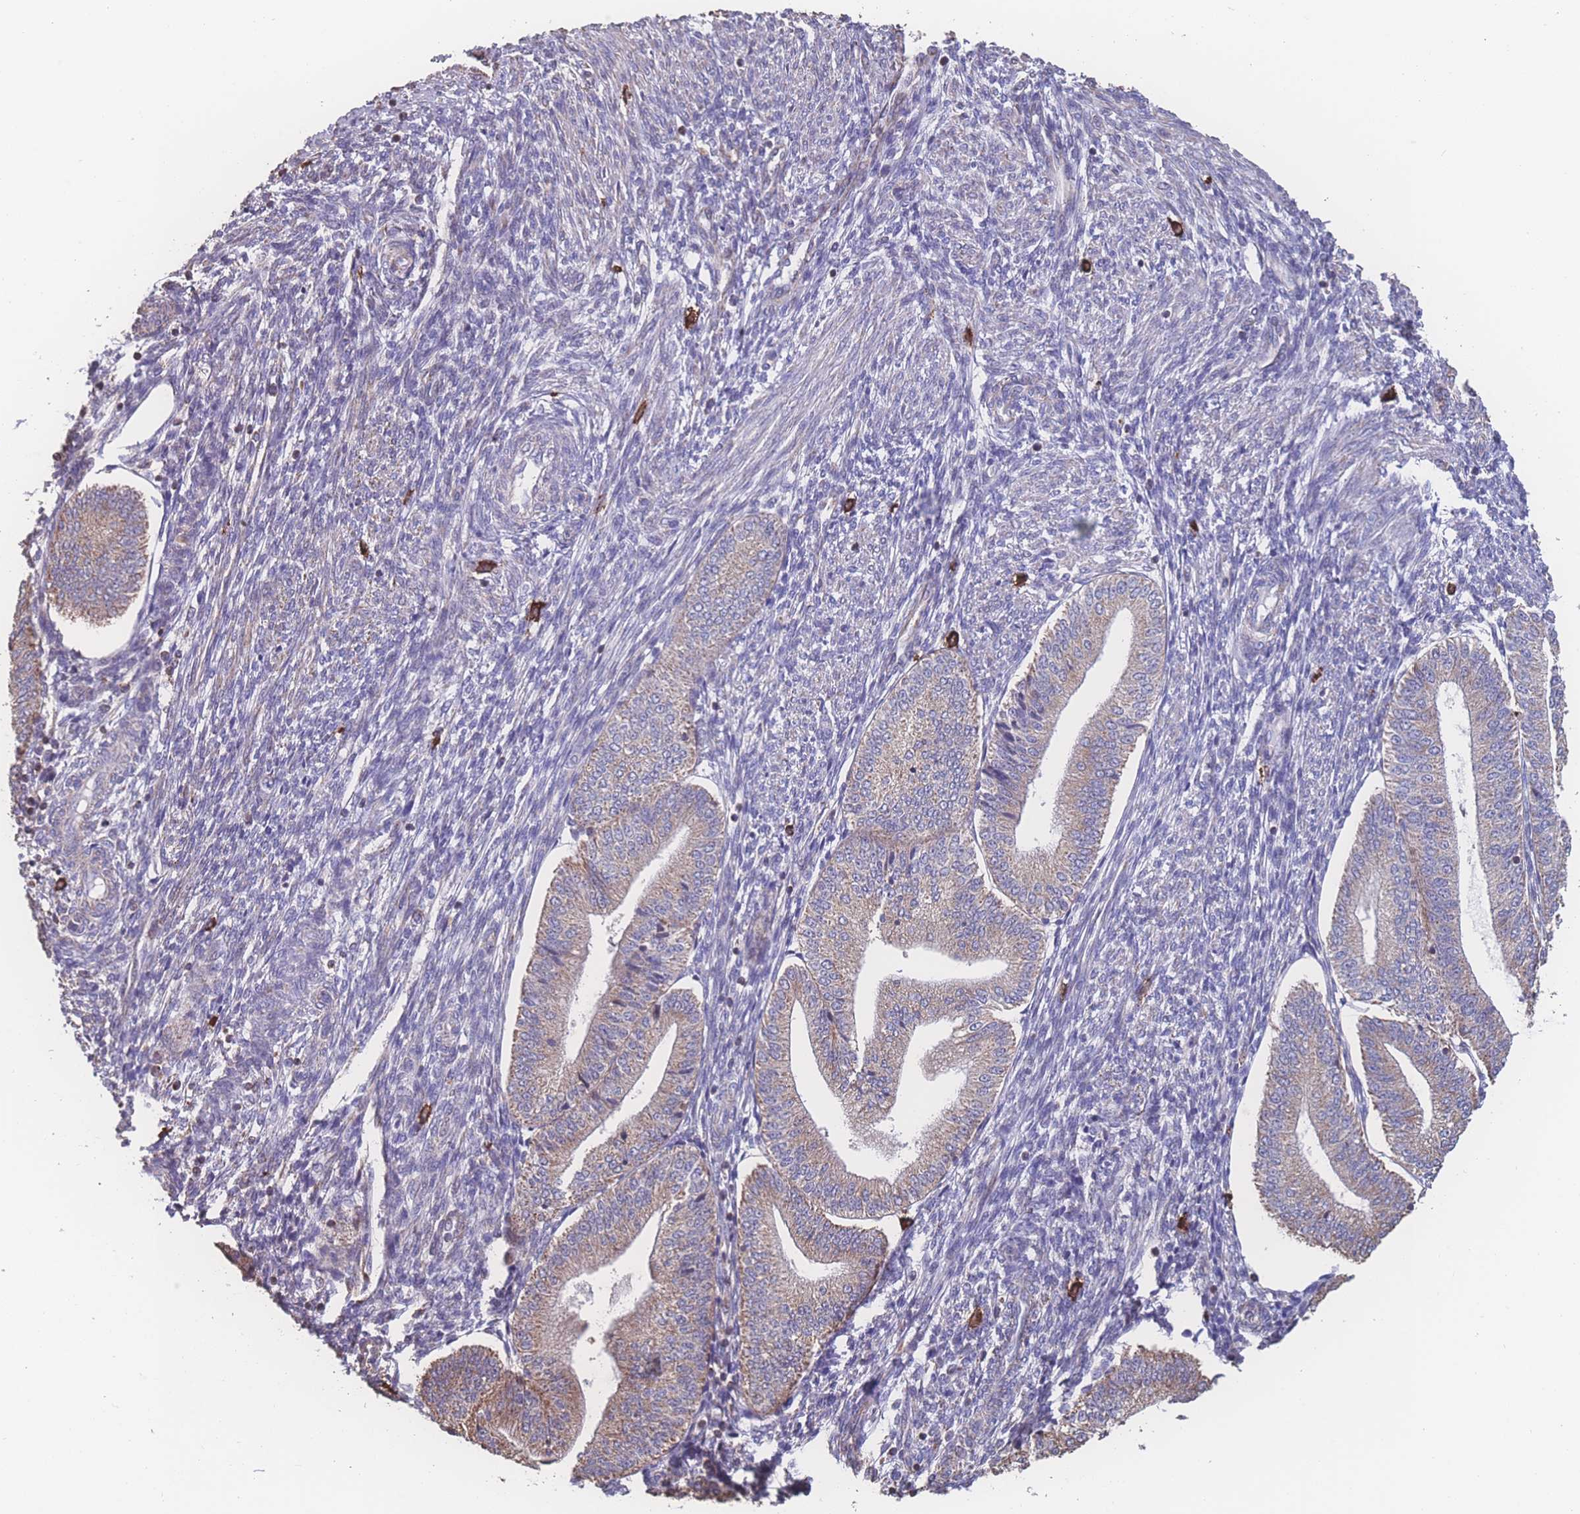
{"staining": {"intensity": "moderate", "quantity": "<25%", "location": "cytoplasmic/membranous"}, "tissue": "endometrium", "cell_type": "Cells in endometrial stroma", "image_type": "normal", "snomed": [{"axis": "morphology", "description": "Normal tissue, NOS"}, {"axis": "topography", "description": "Endometrium"}], "caption": "Cells in endometrial stroma reveal low levels of moderate cytoplasmic/membranous expression in about <25% of cells in unremarkable human endometrium. (DAB (3,3'-diaminobenzidine) = brown stain, brightfield microscopy at high magnification).", "gene": "SGSM3", "patient": {"sex": "female", "age": 34}}